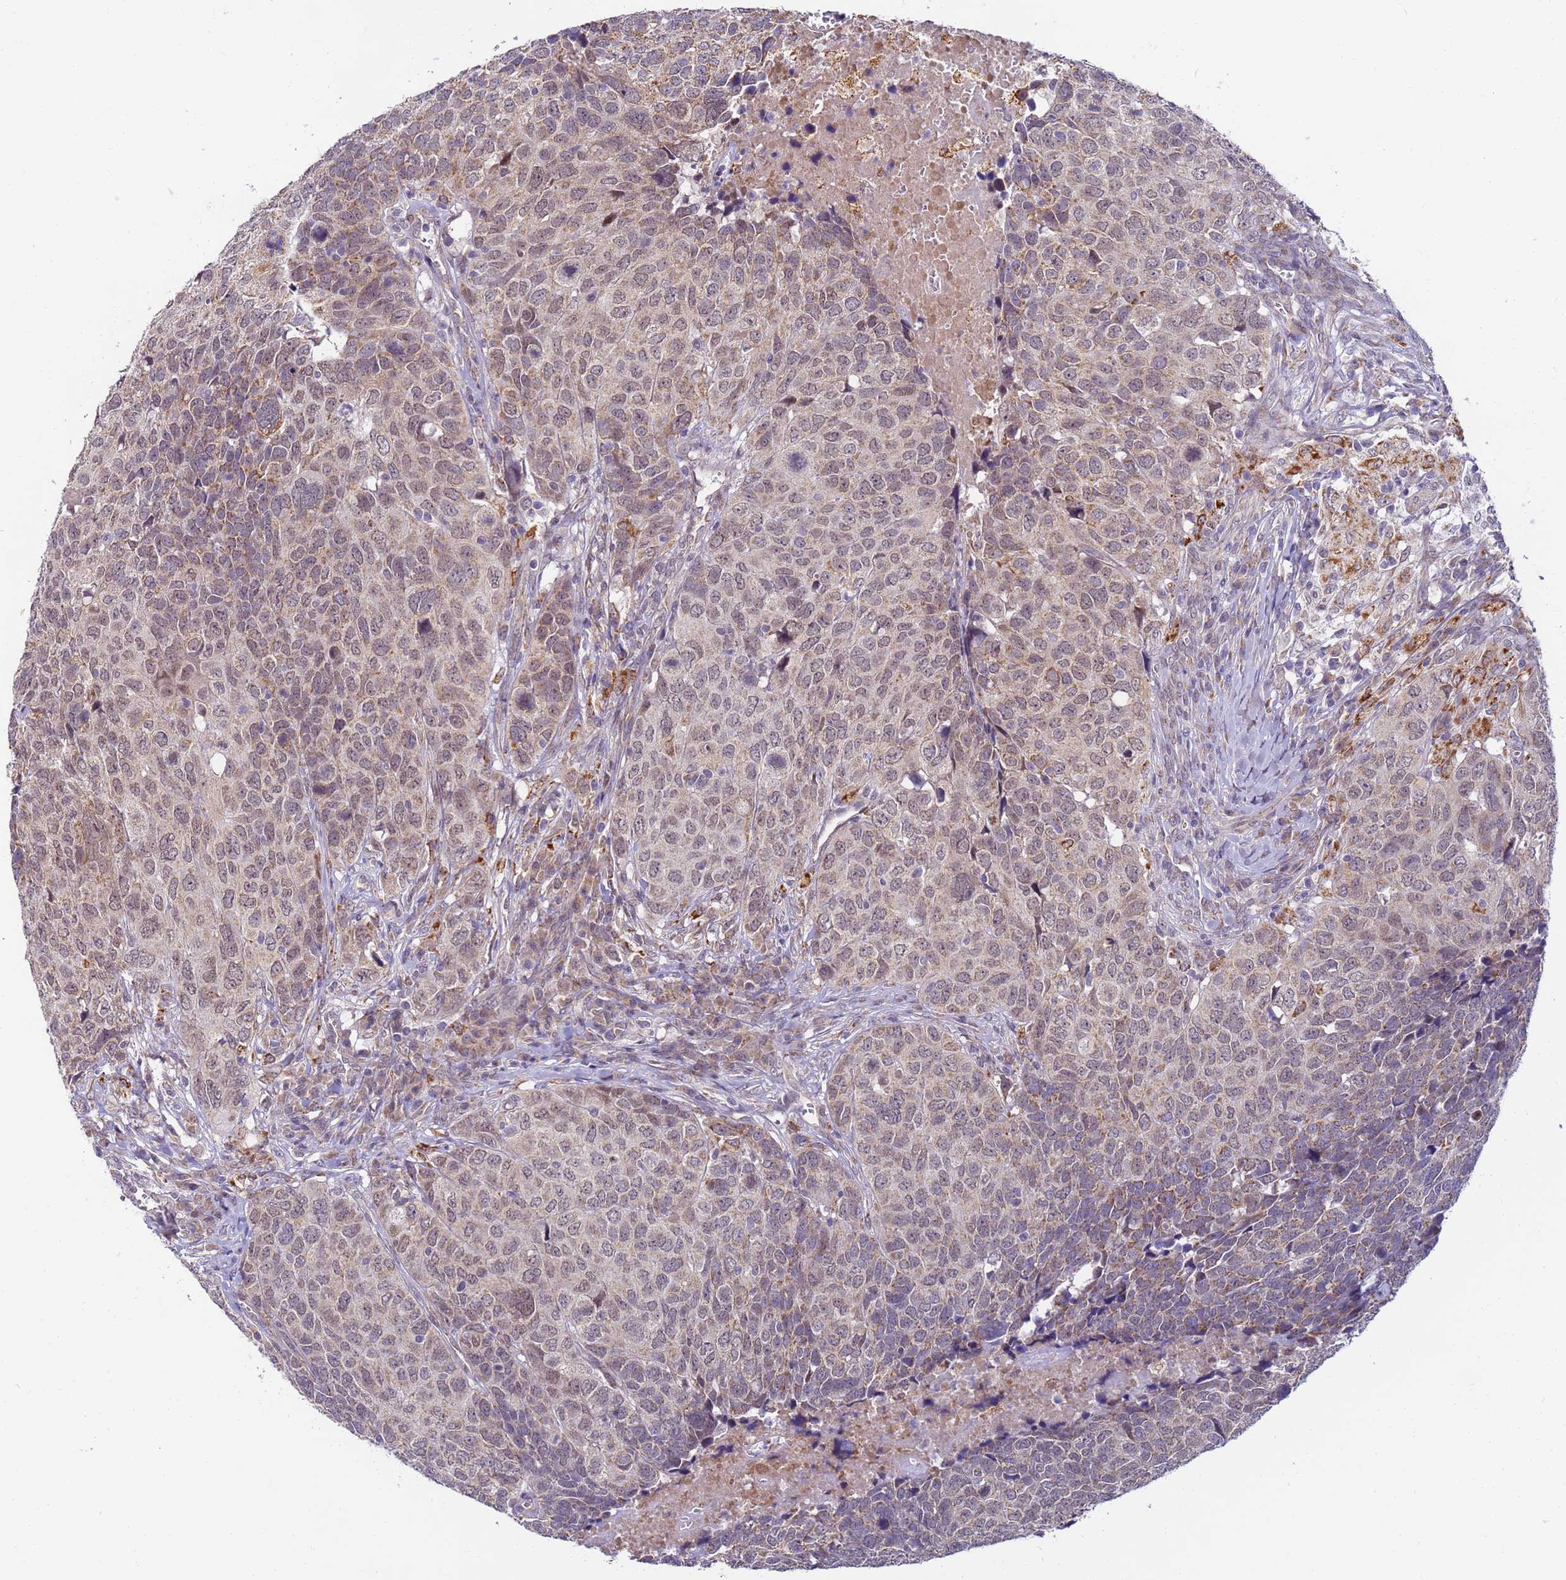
{"staining": {"intensity": "weak", "quantity": ">75%", "location": "cytoplasmic/membranous,nuclear"}, "tissue": "head and neck cancer", "cell_type": "Tumor cells", "image_type": "cancer", "snomed": [{"axis": "morphology", "description": "Squamous cell carcinoma, NOS"}, {"axis": "topography", "description": "Head-Neck"}], "caption": "Immunohistochemical staining of head and neck cancer (squamous cell carcinoma) displays weak cytoplasmic/membranous and nuclear protein expression in approximately >75% of tumor cells. (brown staining indicates protein expression, while blue staining denotes nuclei).", "gene": "RAPGEF3", "patient": {"sex": "male", "age": 66}}